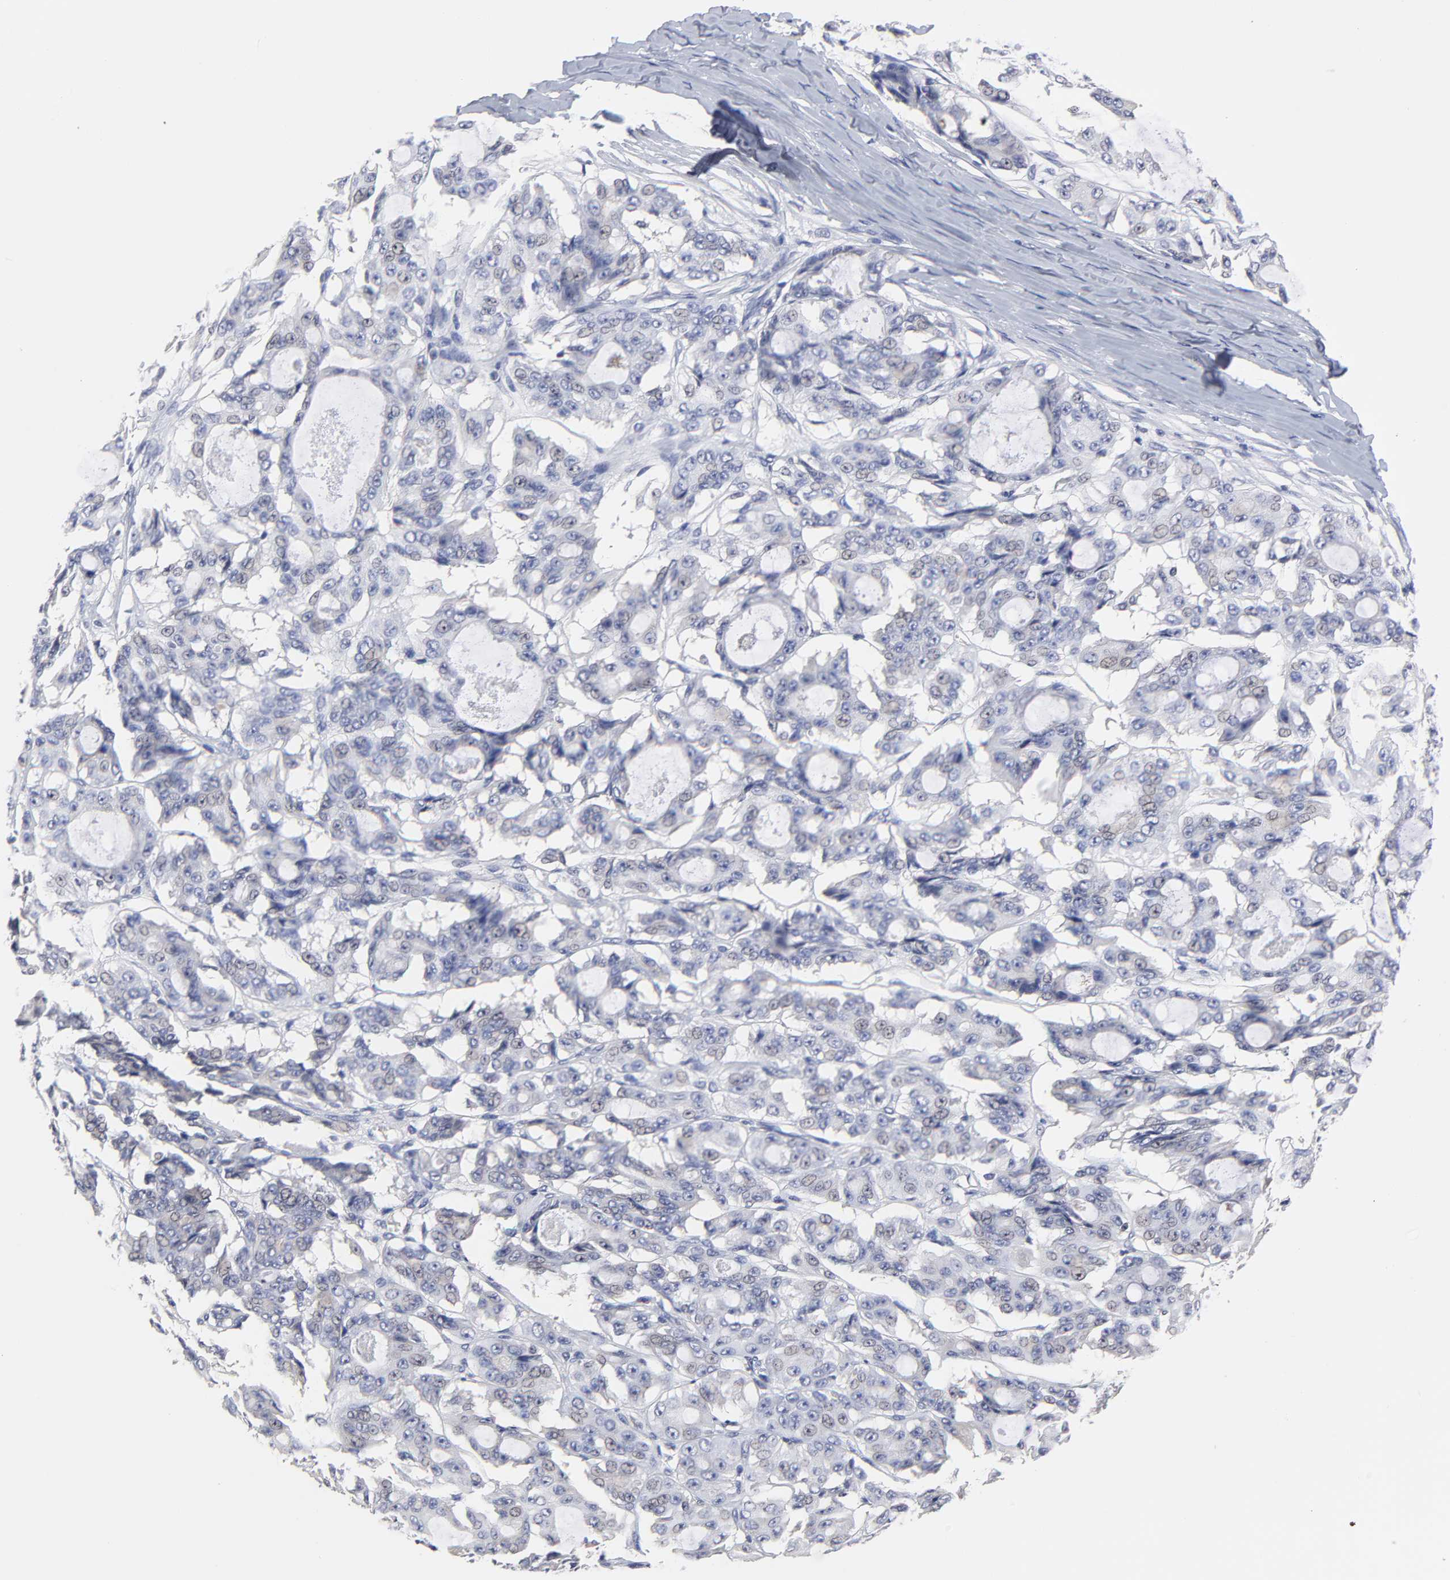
{"staining": {"intensity": "weak", "quantity": "<25%", "location": "cytoplasmic/membranous"}, "tissue": "ovarian cancer", "cell_type": "Tumor cells", "image_type": "cancer", "snomed": [{"axis": "morphology", "description": "Carcinoma, endometroid"}, {"axis": "topography", "description": "Ovary"}], "caption": "The photomicrograph demonstrates no staining of tumor cells in endometroid carcinoma (ovarian). The staining is performed using DAB brown chromogen with nuclei counter-stained in using hematoxylin.", "gene": "ZNF157", "patient": {"sex": "female", "age": 61}}